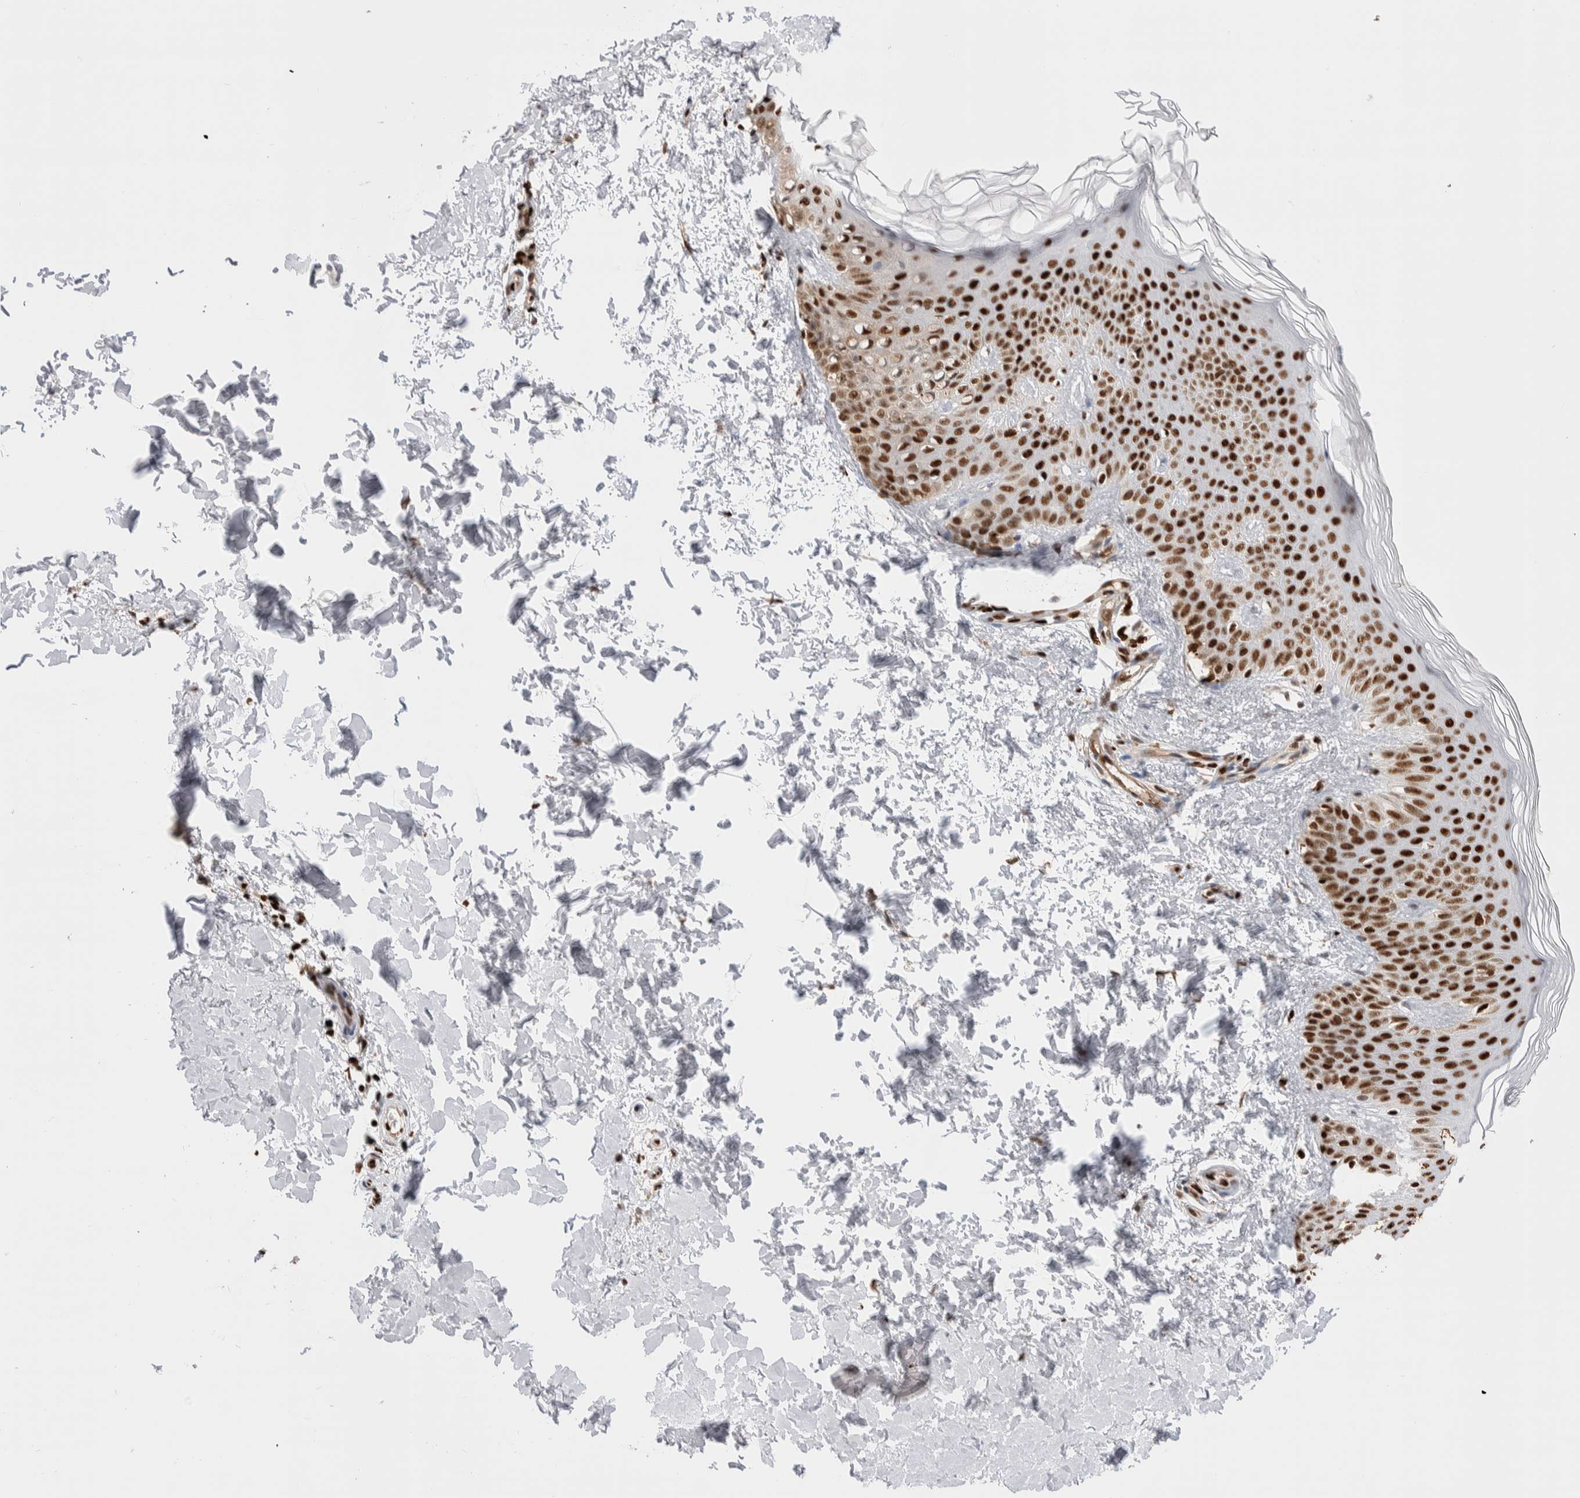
{"staining": {"intensity": "moderate", "quantity": ">75%", "location": "nuclear"}, "tissue": "skin", "cell_type": "Fibroblasts", "image_type": "normal", "snomed": [{"axis": "morphology", "description": "Normal tissue, NOS"}, {"axis": "morphology", "description": "Neoplasm, benign, NOS"}, {"axis": "topography", "description": "Skin"}, {"axis": "topography", "description": "Soft tissue"}], "caption": "This is a photomicrograph of immunohistochemistry staining of unremarkable skin, which shows moderate staining in the nuclear of fibroblasts.", "gene": "C17orf49", "patient": {"sex": "male", "age": 26}}